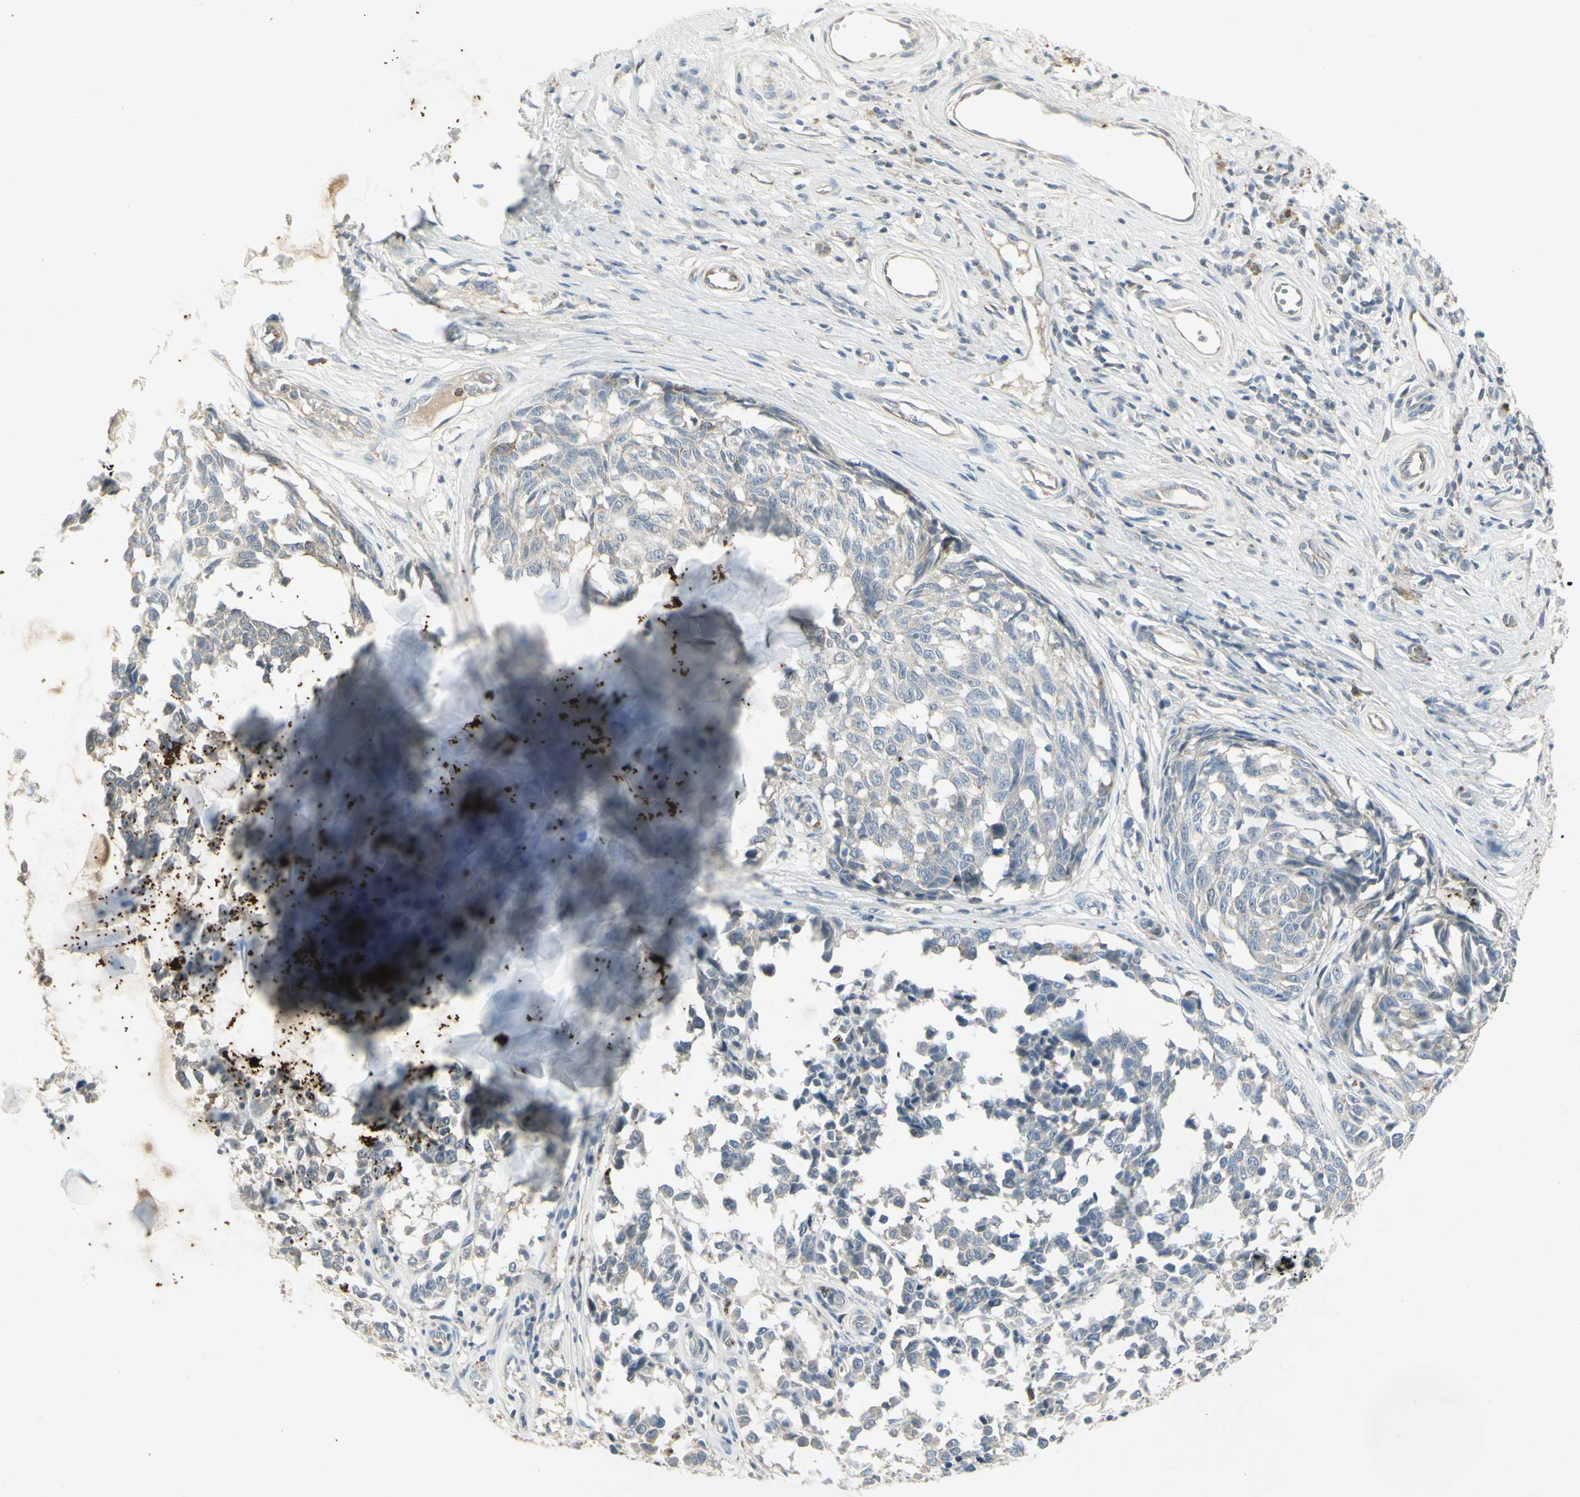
{"staining": {"intensity": "weak", "quantity": "<25%", "location": "cytoplasmic/membranous"}, "tissue": "melanoma", "cell_type": "Tumor cells", "image_type": "cancer", "snomed": [{"axis": "morphology", "description": "Malignant melanoma, NOS"}, {"axis": "topography", "description": "Skin"}], "caption": "High magnification brightfield microscopy of malignant melanoma stained with DAB (3,3'-diaminobenzidine) (brown) and counterstained with hematoxylin (blue): tumor cells show no significant expression.", "gene": "CCNB2", "patient": {"sex": "female", "age": 64}}